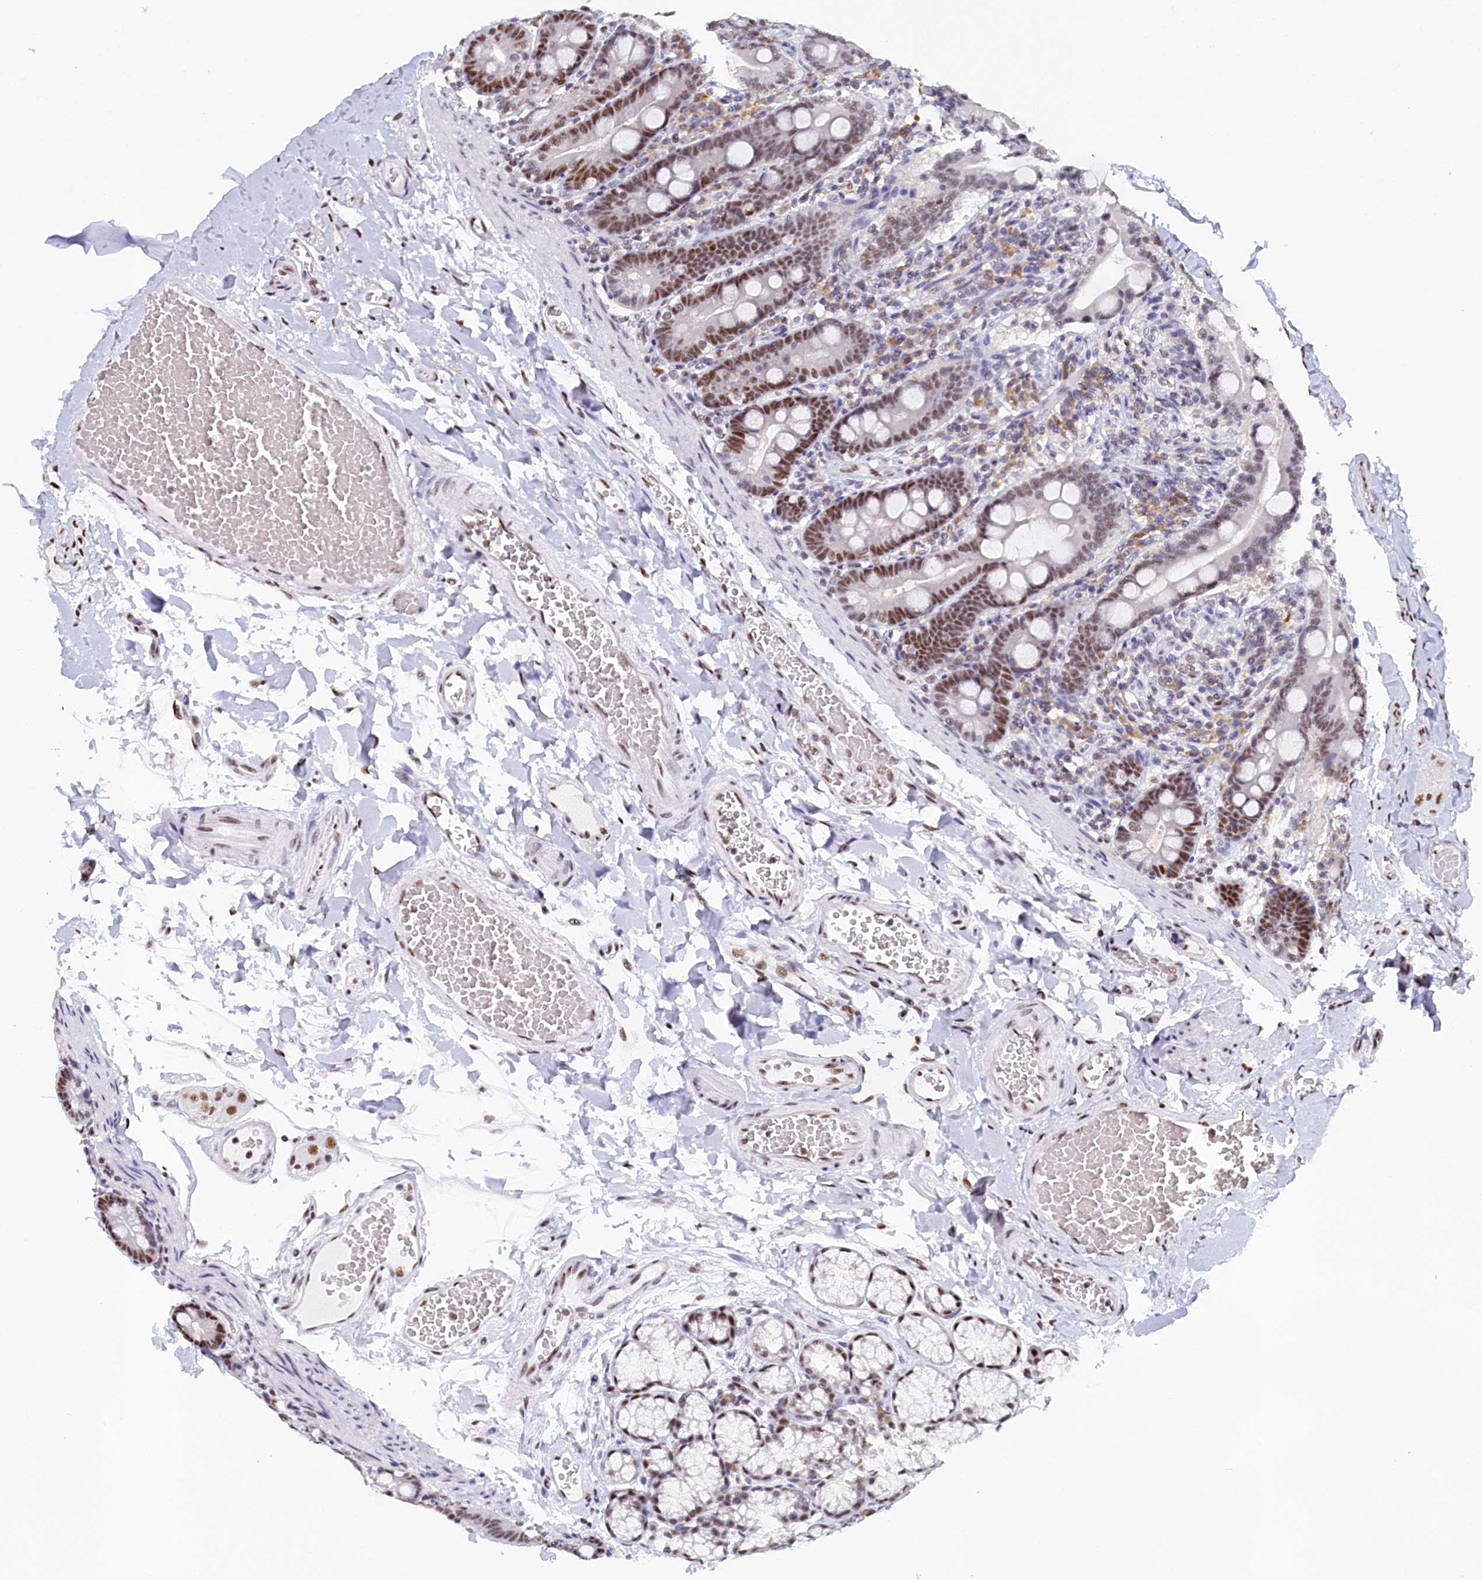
{"staining": {"intensity": "moderate", "quantity": "25%-75%", "location": "nuclear"}, "tissue": "duodenum", "cell_type": "Glandular cells", "image_type": "normal", "snomed": [{"axis": "morphology", "description": "Normal tissue, NOS"}, {"axis": "topography", "description": "Duodenum"}], "caption": "Glandular cells exhibit medium levels of moderate nuclear expression in approximately 25%-75% of cells in unremarkable human duodenum. The staining was performed using DAB (3,3'-diaminobenzidine) to visualize the protein expression in brown, while the nuclei were stained in blue with hematoxylin (Magnification: 20x).", "gene": "MOSPD3", "patient": {"sex": "male", "age": 54}}